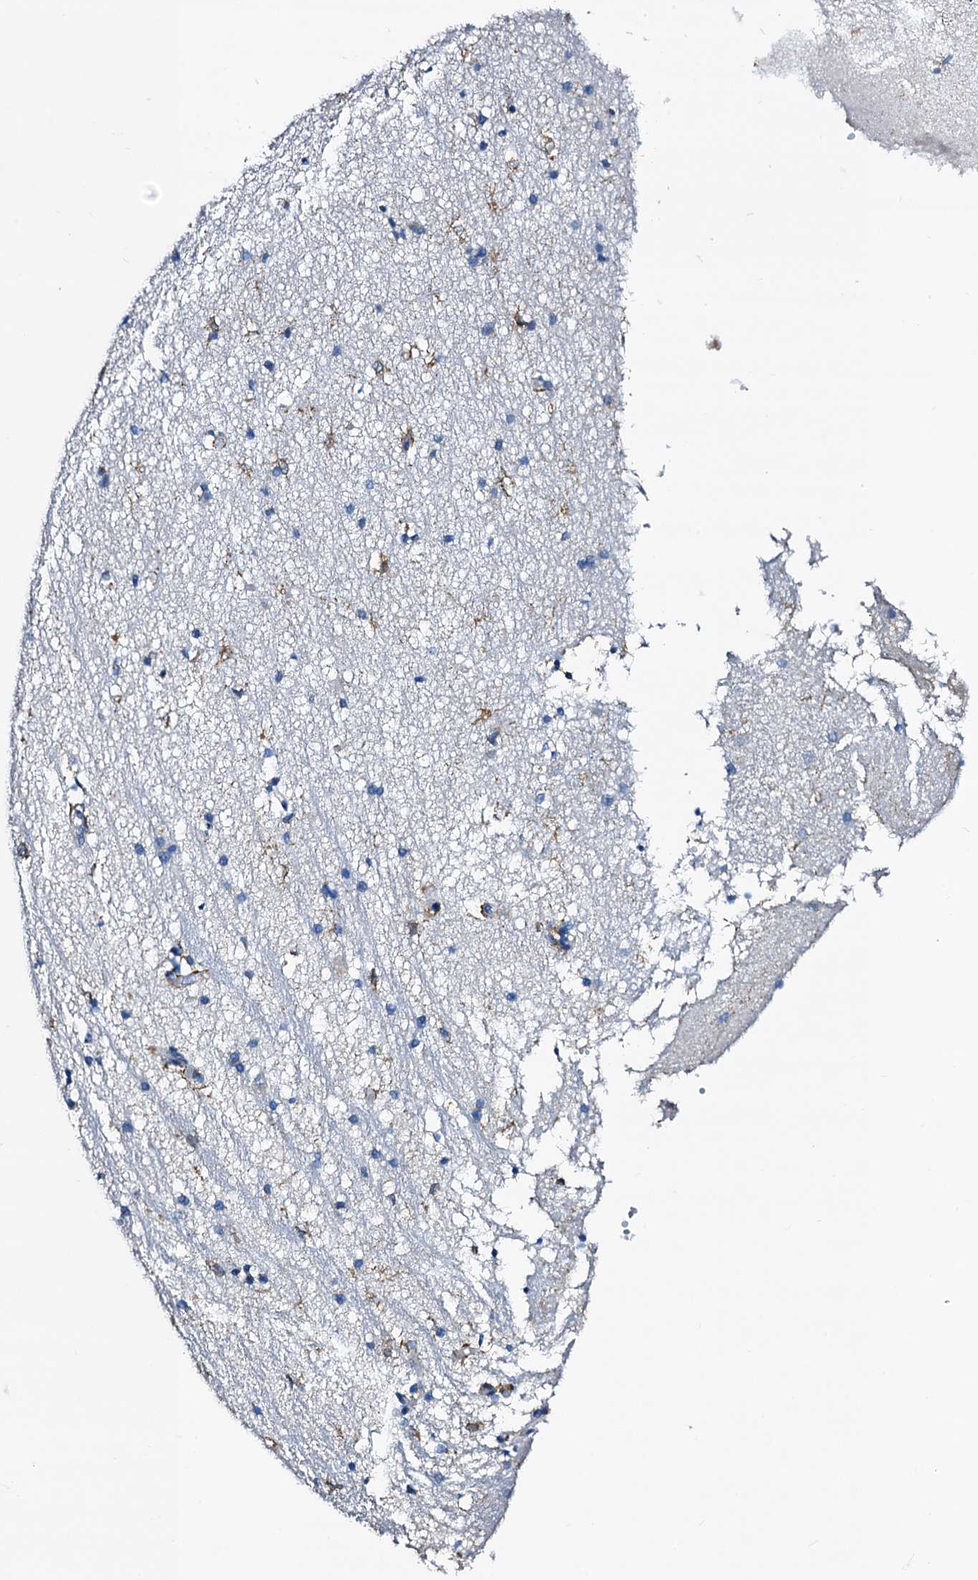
{"staining": {"intensity": "strong", "quantity": "<25%", "location": "cytoplasmic/membranous"}, "tissue": "hippocampus", "cell_type": "Glial cells", "image_type": "normal", "snomed": [{"axis": "morphology", "description": "Normal tissue, NOS"}, {"axis": "topography", "description": "Hippocampus"}], "caption": "Normal hippocampus demonstrates strong cytoplasmic/membranous expression in approximately <25% of glial cells.", "gene": "FREM3", "patient": {"sex": "male", "age": 45}}